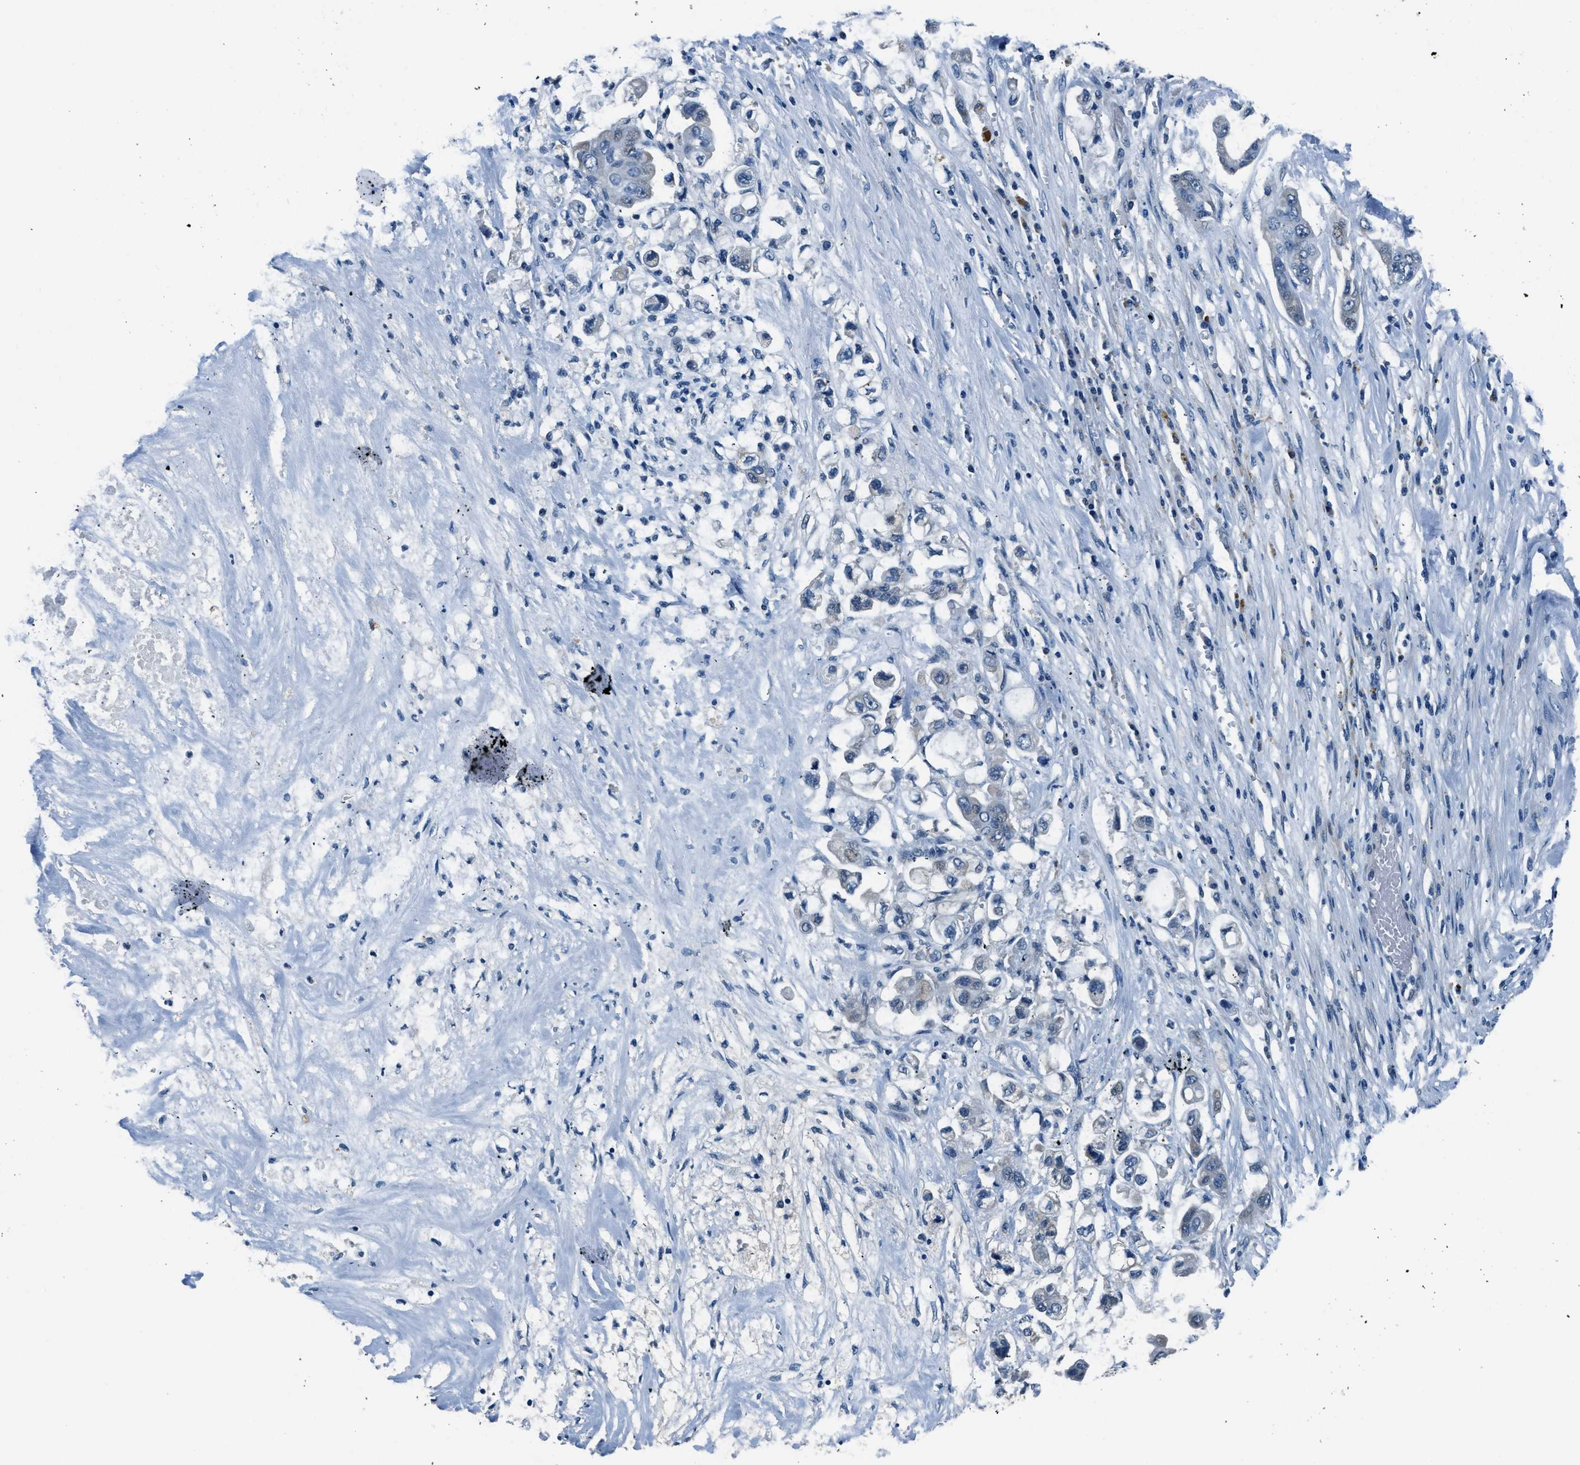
{"staining": {"intensity": "negative", "quantity": "none", "location": "none"}, "tissue": "stomach cancer", "cell_type": "Tumor cells", "image_type": "cancer", "snomed": [{"axis": "morphology", "description": "Adenocarcinoma, NOS"}, {"axis": "topography", "description": "Stomach"}], "caption": "Immunohistochemistry (IHC) image of neoplastic tissue: human adenocarcinoma (stomach) stained with DAB shows no significant protein staining in tumor cells. Brightfield microscopy of IHC stained with DAB (brown) and hematoxylin (blue), captured at high magnification.", "gene": "NME8", "patient": {"sex": "male", "age": 62}}